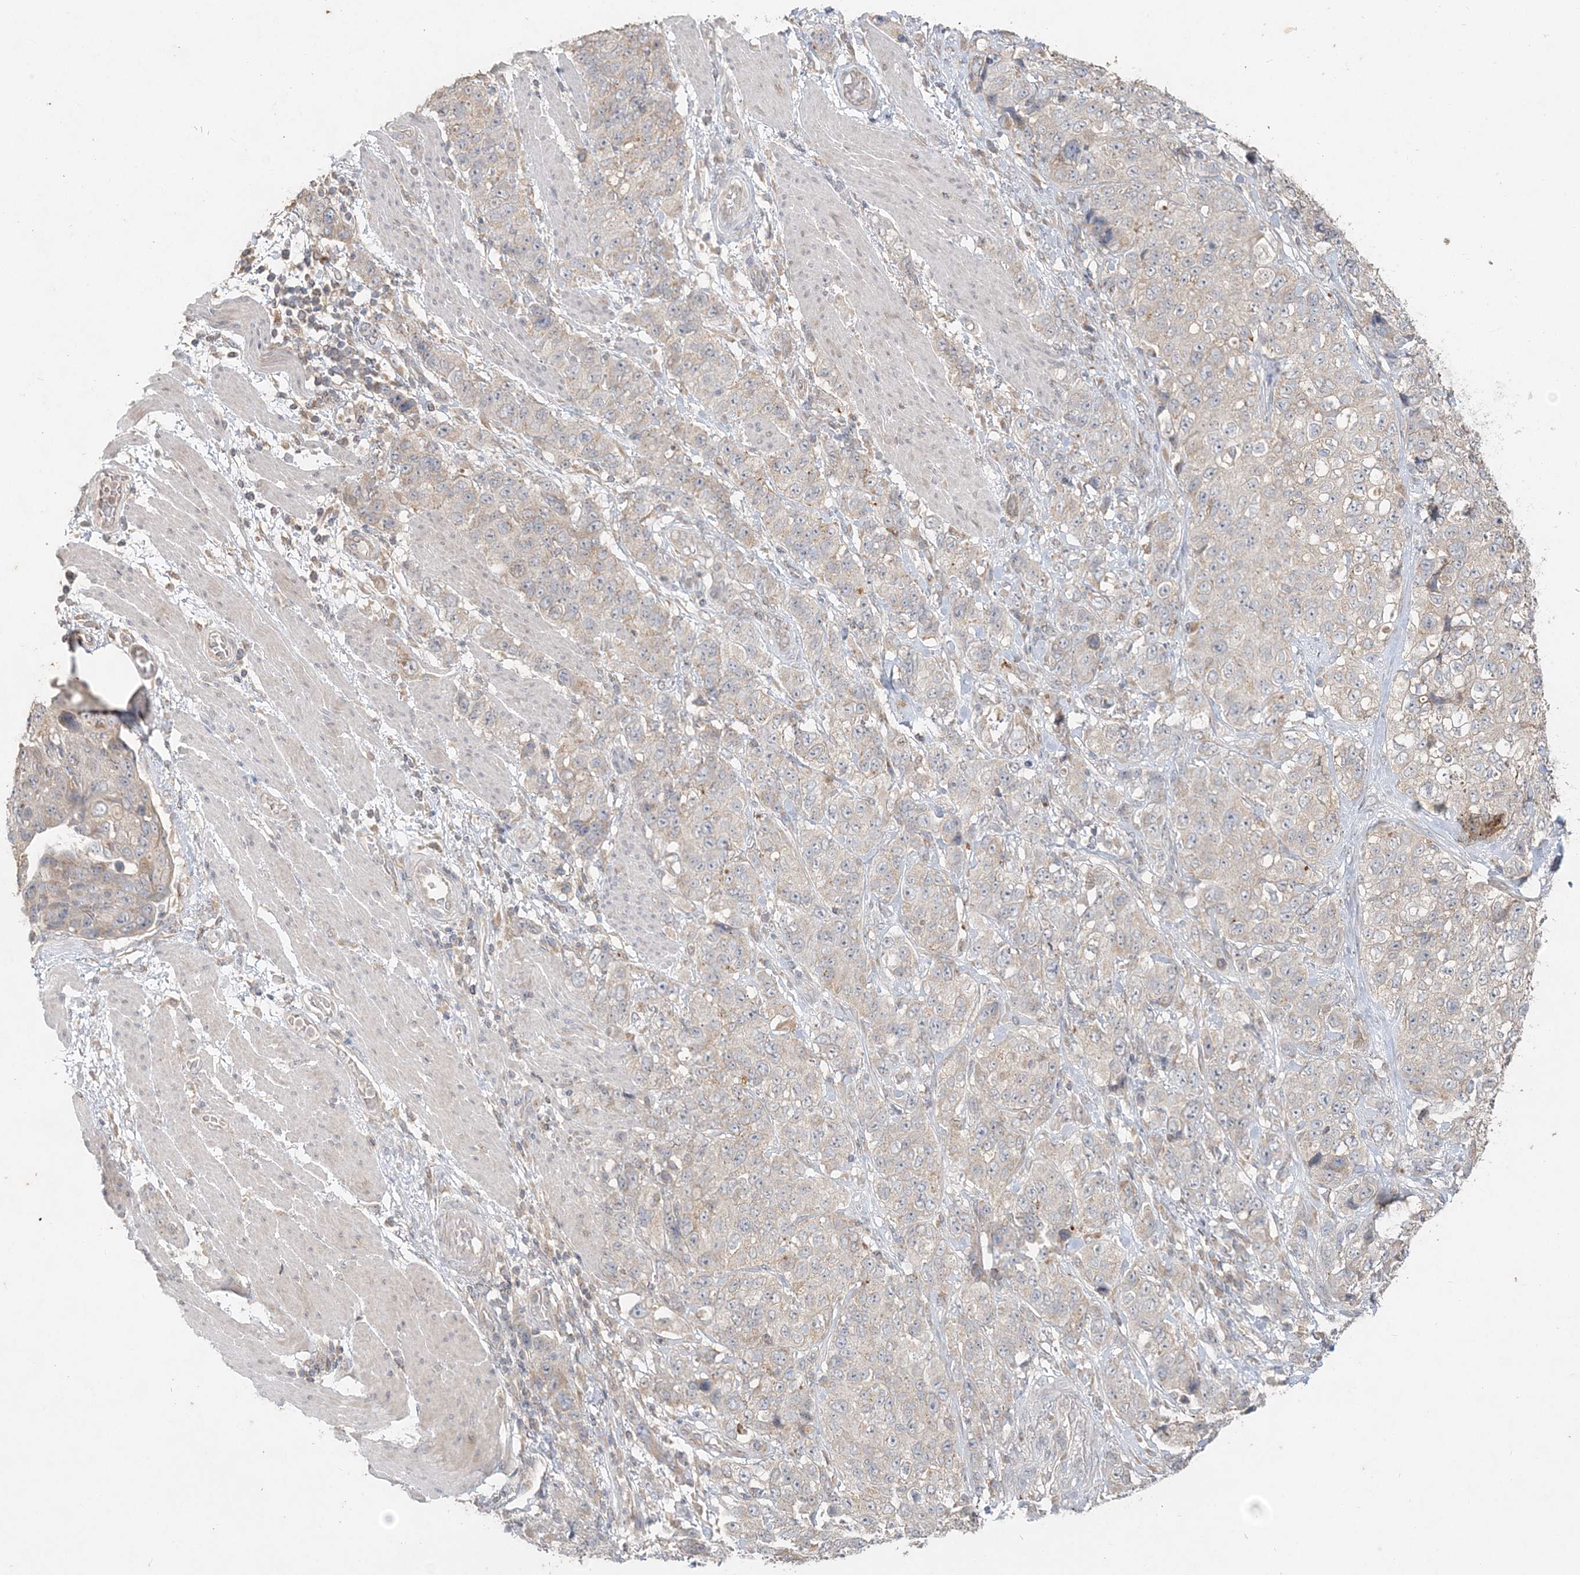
{"staining": {"intensity": "weak", "quantity": "<25%", "location": "cytoplasmic/membranous"}, "tissue": "stomach cancer", "cell_type": "Tumor cells", "image_type": "cancer", "snomed": [{"axis": "morphology", "description": "Adenocarcinoma, NOS"}, {"axis": "topography", "description": "Stomach"}], "caption": "IHC of human stomach cancer (adenocarcinoma) reveals no expression in tumor cells. Brightfield microscopy of IHC stained with DAB (3,3'-diaminobenzidine) (brown) and hematoxylin (blue), captured at high magnification.", "gene": "RAB14", "patient": {"sex": "male", "age": 48}}